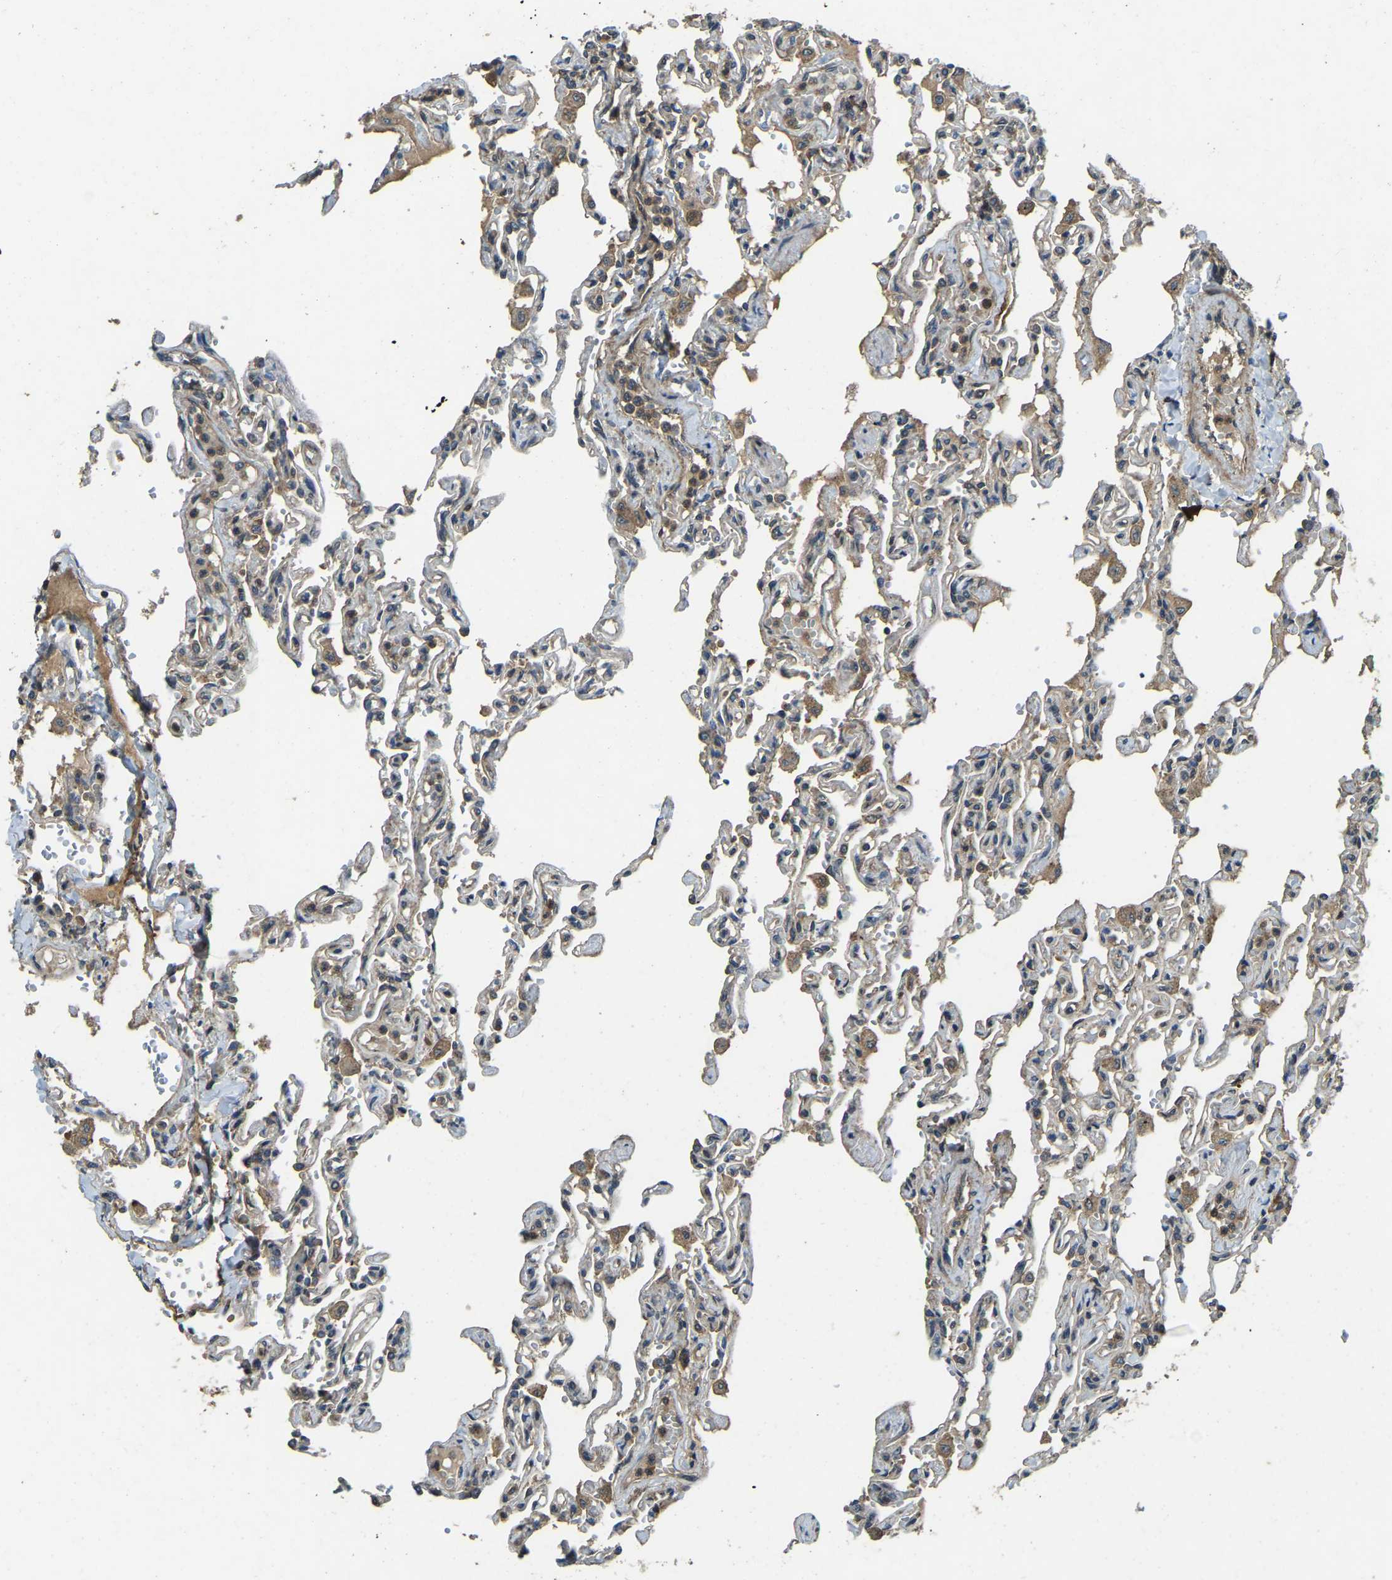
{"staining": {"intensity": "weak", "quantity": "<25%", "location": "cytoplasmic/membranous"}, "tissue": "lung", "cell_type": "Alveolar cells", "image_type": "normal", "snomed": [{"axis": "morphology", "description": "Normal tissue, NOS"}, {"axis": "topography", "description": "Lung"}], "caption": "Alveolar cells are negative for protein expression in normal human lung. The staining was performed using DAB to visualize the protein expression in brown, while the nuclei were stained in blue with hematoxylin (Magnification: 20x).", "gene": "ATP8B1", "patient": {"sex": "male", "age": 21}}